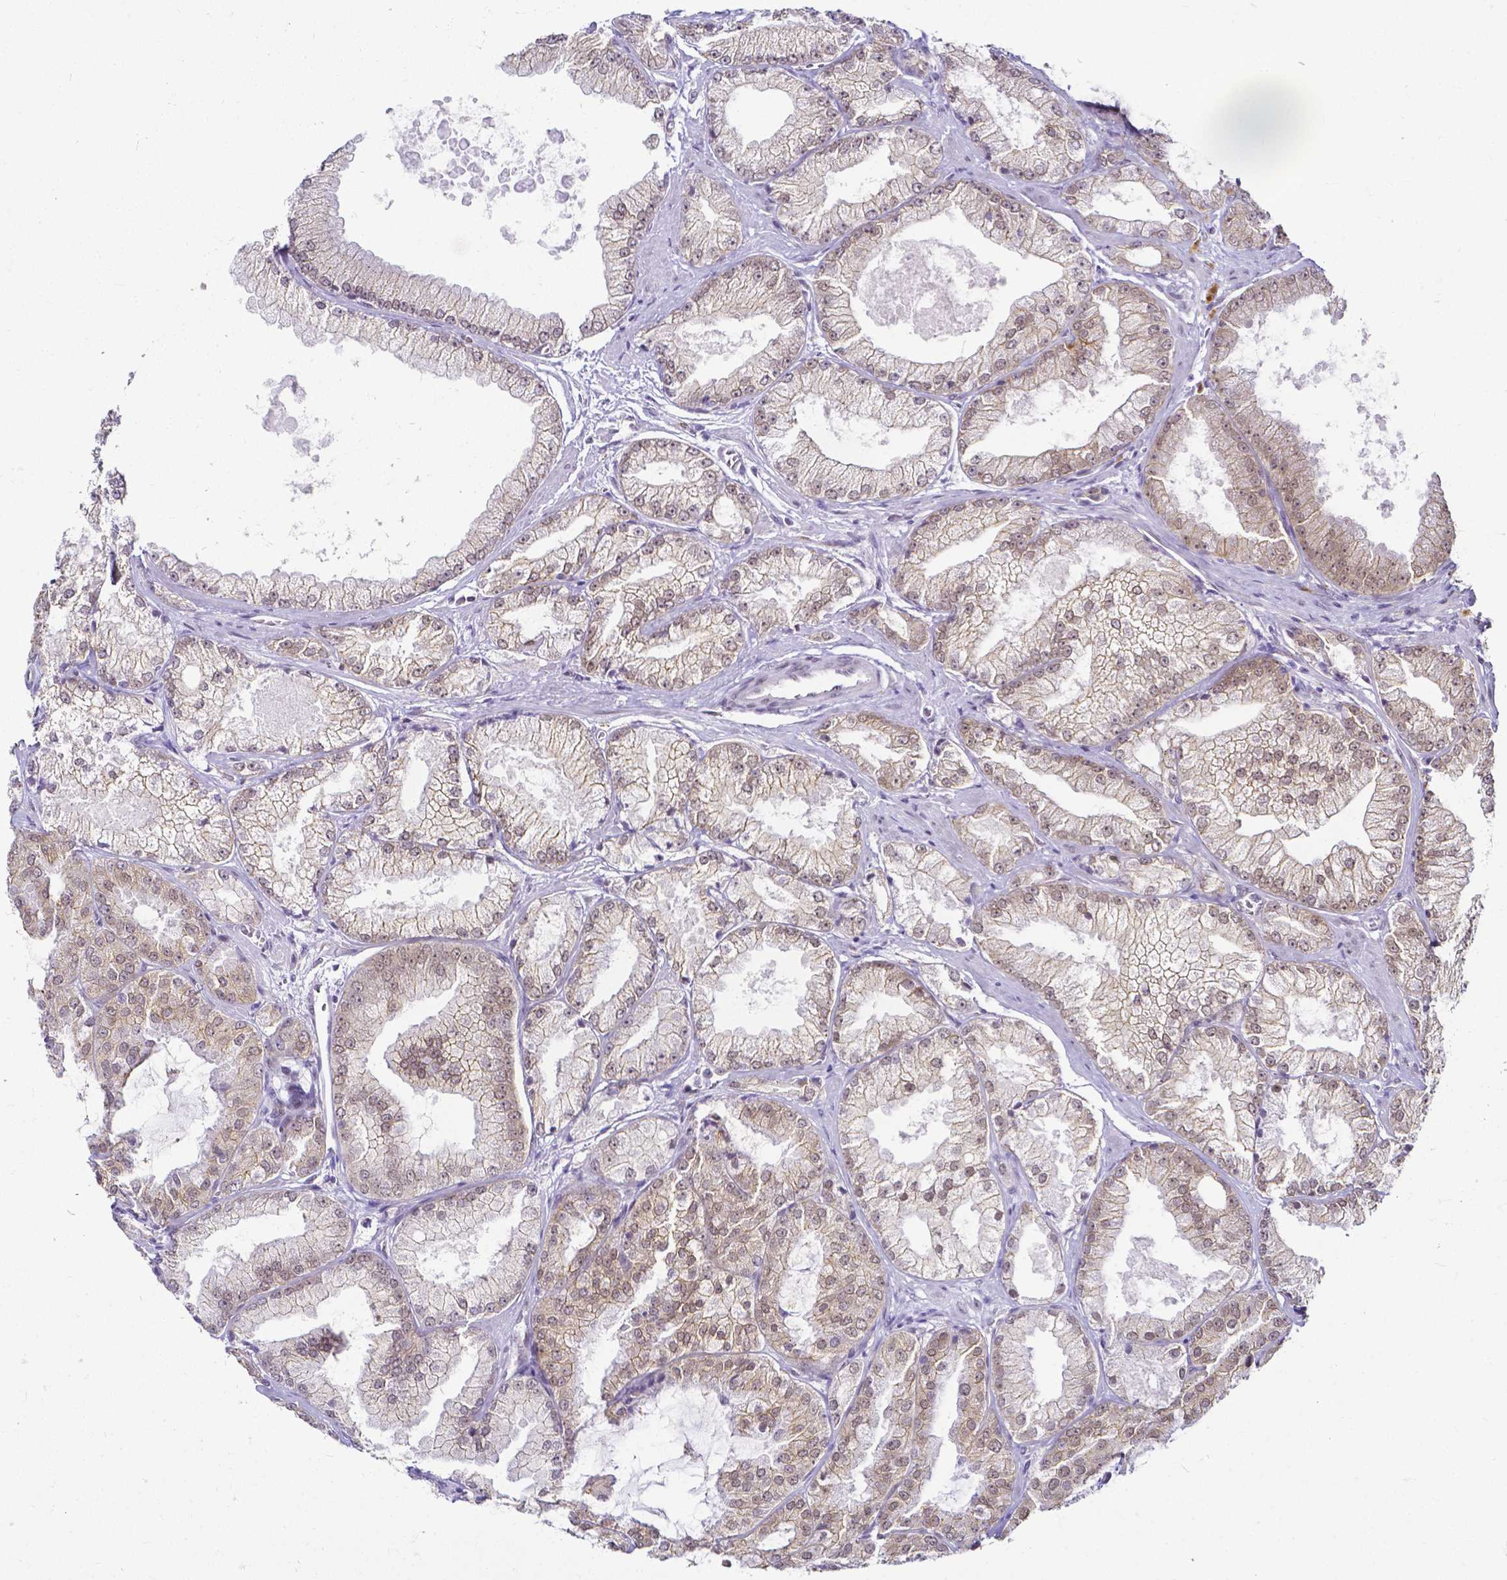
{"staining": {"intensity": "moderate", "quantity": "25%-75%", "location": "cytoplasmic/membranous,nuclear"}, "tissue": "prostate cancer", "cell_type": "Tumor cells", "image_type": "cancer", "snomed": [{"axis": "morphology", "description": "Adenocarcinoma, High grade"}, {"axis": "topography", "description": "Prostate"}], "caption": "Immunohistochemistry (IHC) micrograph of neoplastic tissue: human prostate cancer stained using immunohistochemistry shows medium levels of moderate protein expression localized specifically in the cytoplasmic/membranous and nuclear of tumor cells, appearing as a cytoplasmic/membranous and nuclear brown color.", "gene": "FAM83G", "patient": {"sex": "male", "age": 68}}